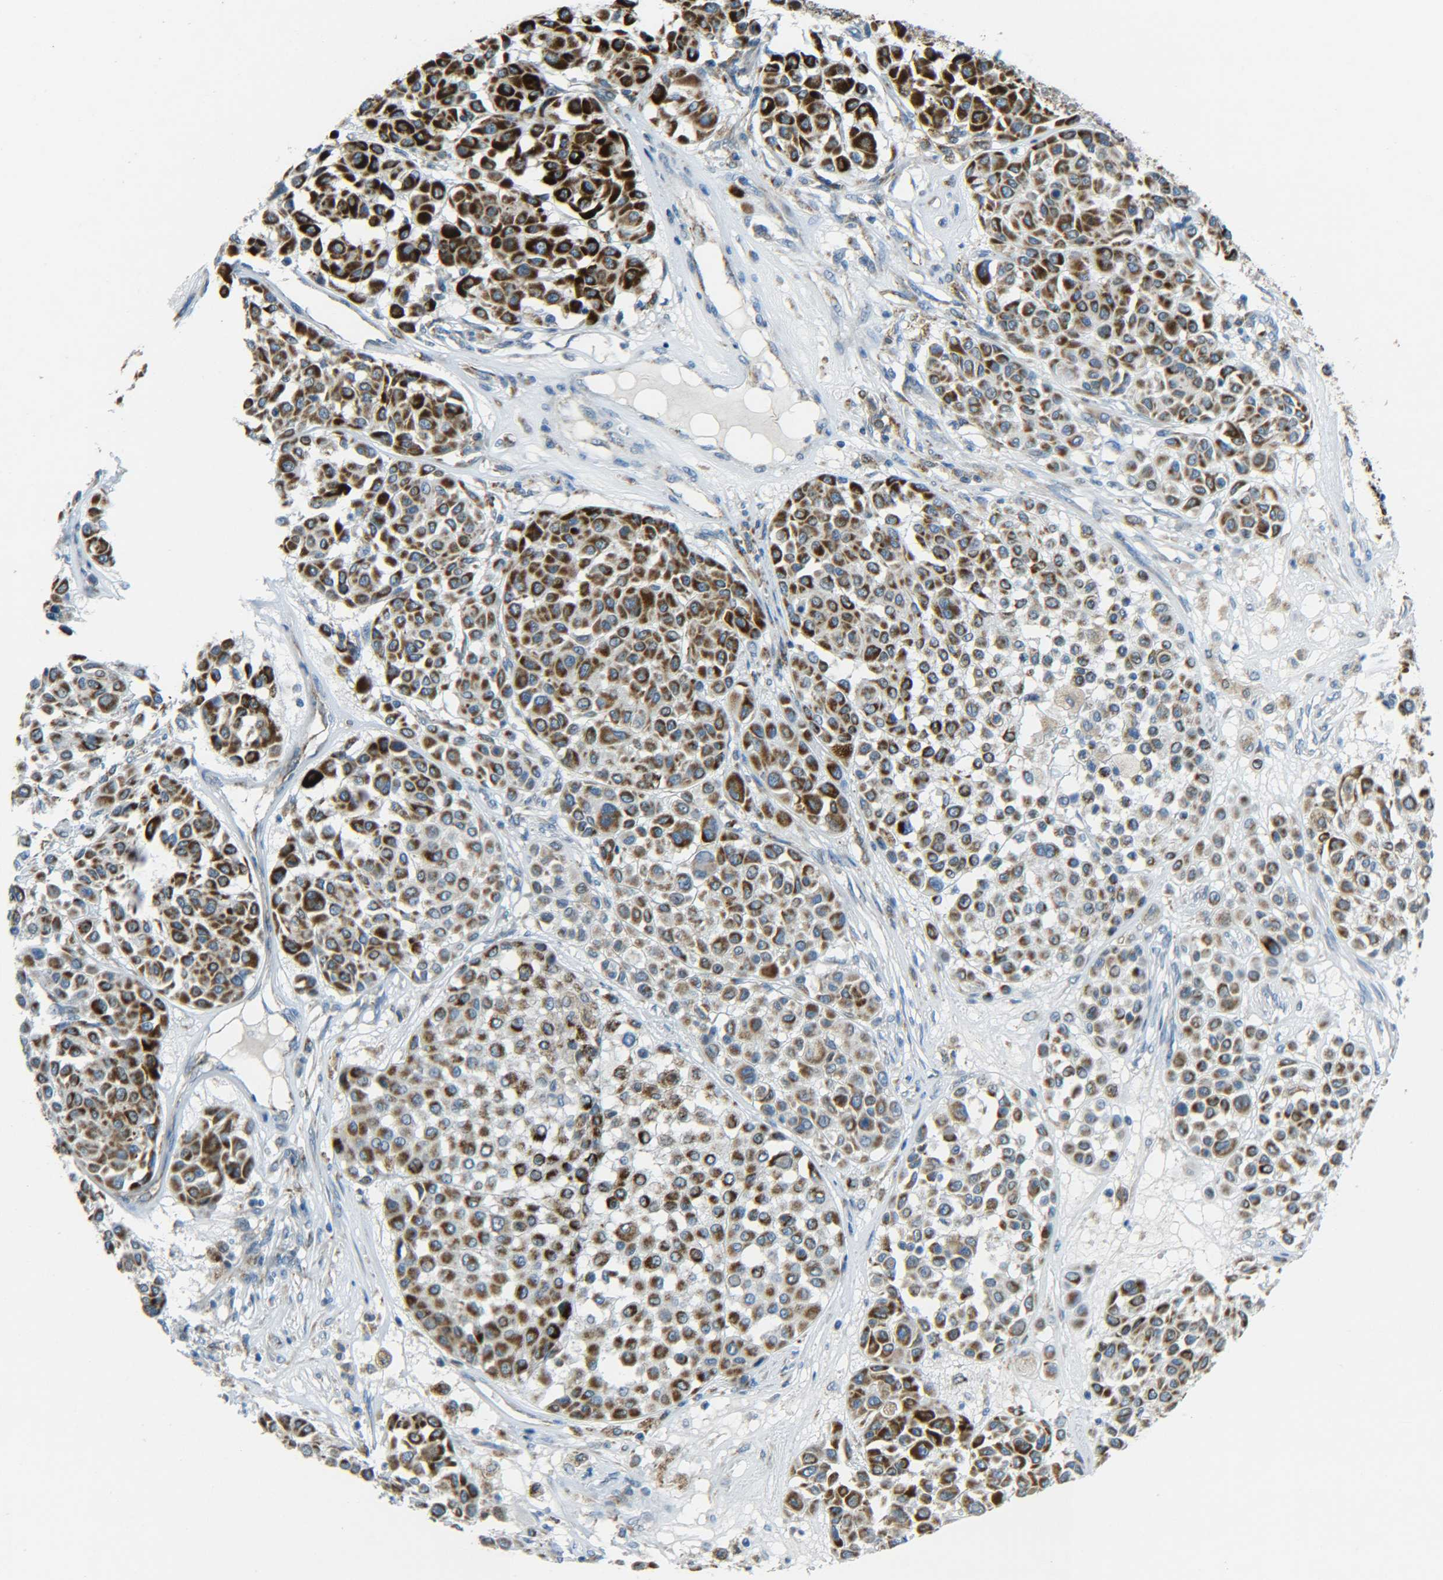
{"staining": {"intensity": "strong", "quantity": ">75%", "location": "cytoplasmic/membranous"}, "tissue": "melanoma", "cell_type": "Tumor cells", "image_type": "cancer", "snomed": [{"axis": "morphology", "description": "Malignant melanoma, Metastatic site"}, {"axis": "topography", "description": "Soft tissue"}], "caption": "Protein expression analysis of human malignant melanoma (metastatic site) reveals strong cytoplasmic/membranous positivity in approximately >75% of tumor cells.", "gene": "CYB5R1", "patient": {"sex": "male", "age": 41}}